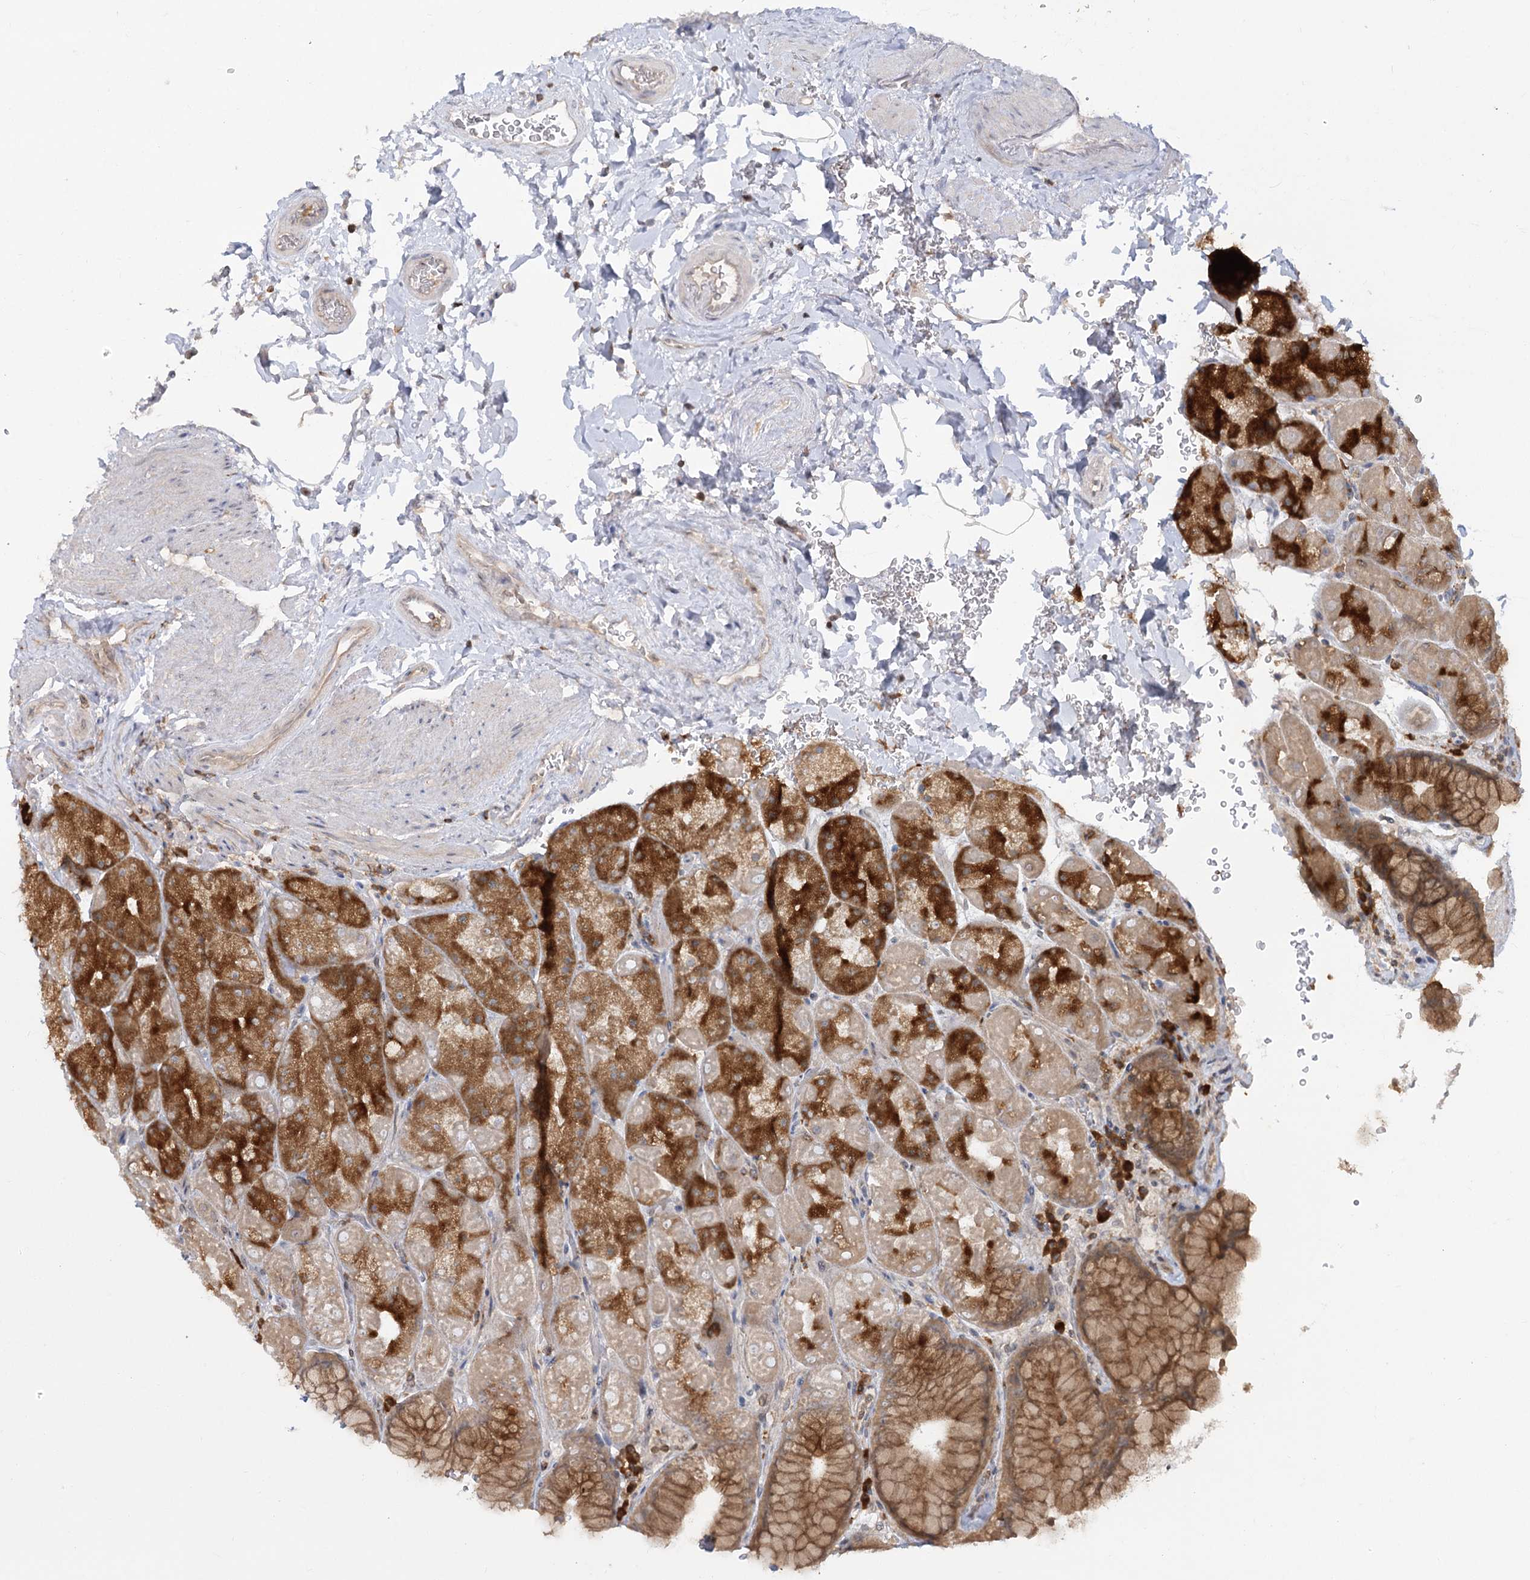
{"staining": {"intensity": "moderate", "quantity": ">75%", "location": "cytoplasmic/membranous"}, "tissue": "stomach", "cell_type": "Glandular cells", "image_type": "normal", "snomed": [{"axis": "morphology", "description": "Normal tissue, NOS"}, {"axis": "topography", "description": "Stomach, upper"}, {"axis": "topography", "description": "Stomach, lower"}], "caption": "Stomach stained with DAB IHC exhibits medium levels of moderate cytoplasmic/membranous staining in about >75% of glandular cells.", "gene": "SYTL1", "patient": {"sex": "male", "age": 67}}